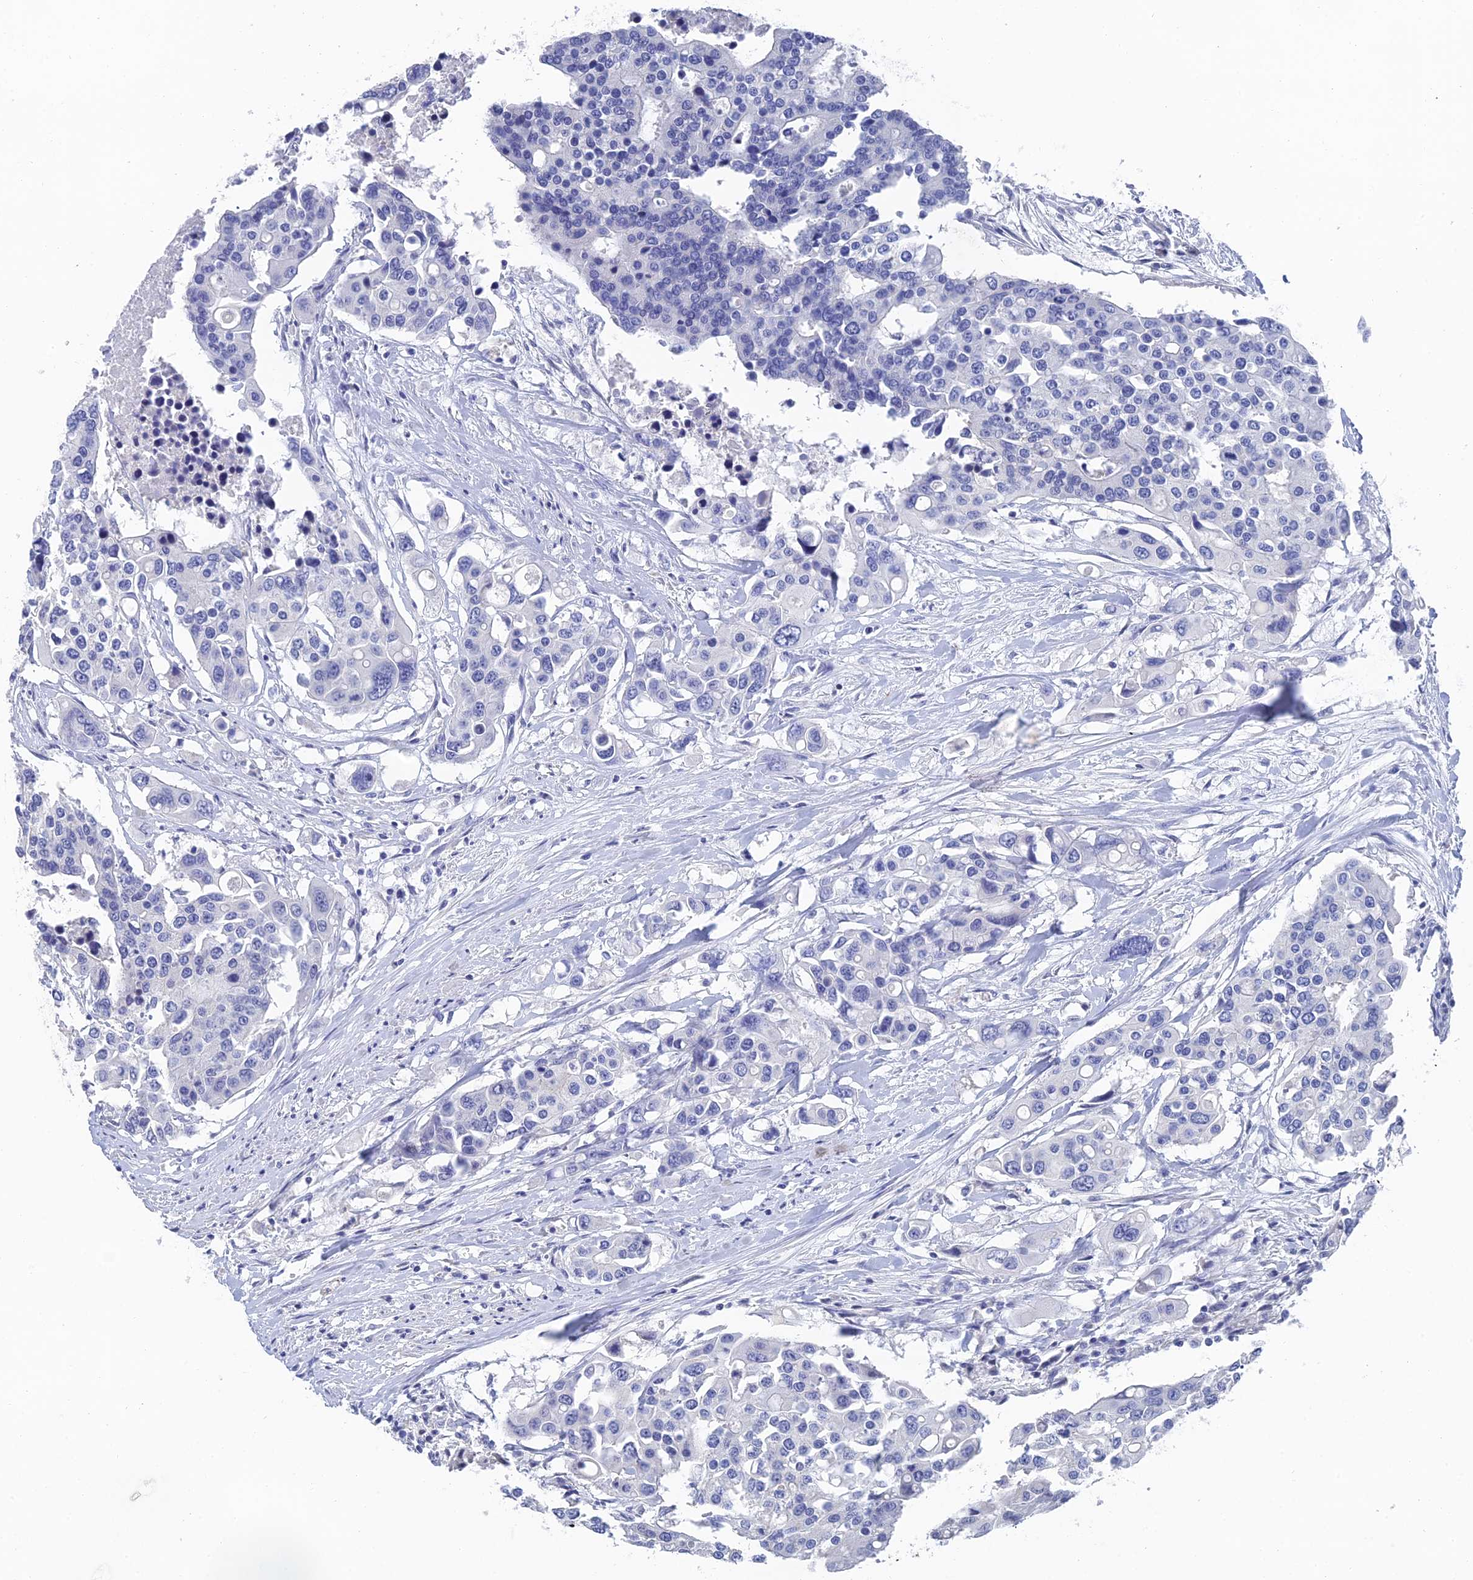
{"staining": {"intensity": "negative", "quantity": "none", "location": "none"}, "tissue": "colorectal cancer", "cell_type": "Tumor cells", "image_type": "cancer", "snomed": [{"axis": "morphology", "description": "Adenocarcinoma, NOS"}, {"axis": "topography", "description": "Colon"}], "caption": "Immunohistochemical staining of human adenocarcinoma (colorectal) displays no significant positivity in tumor cells. (Brightfield microscopy of DAB immunohistochemistry at high magnification).", "gene": "GFAP", "patient": {"sex": "male", "age": 77}}